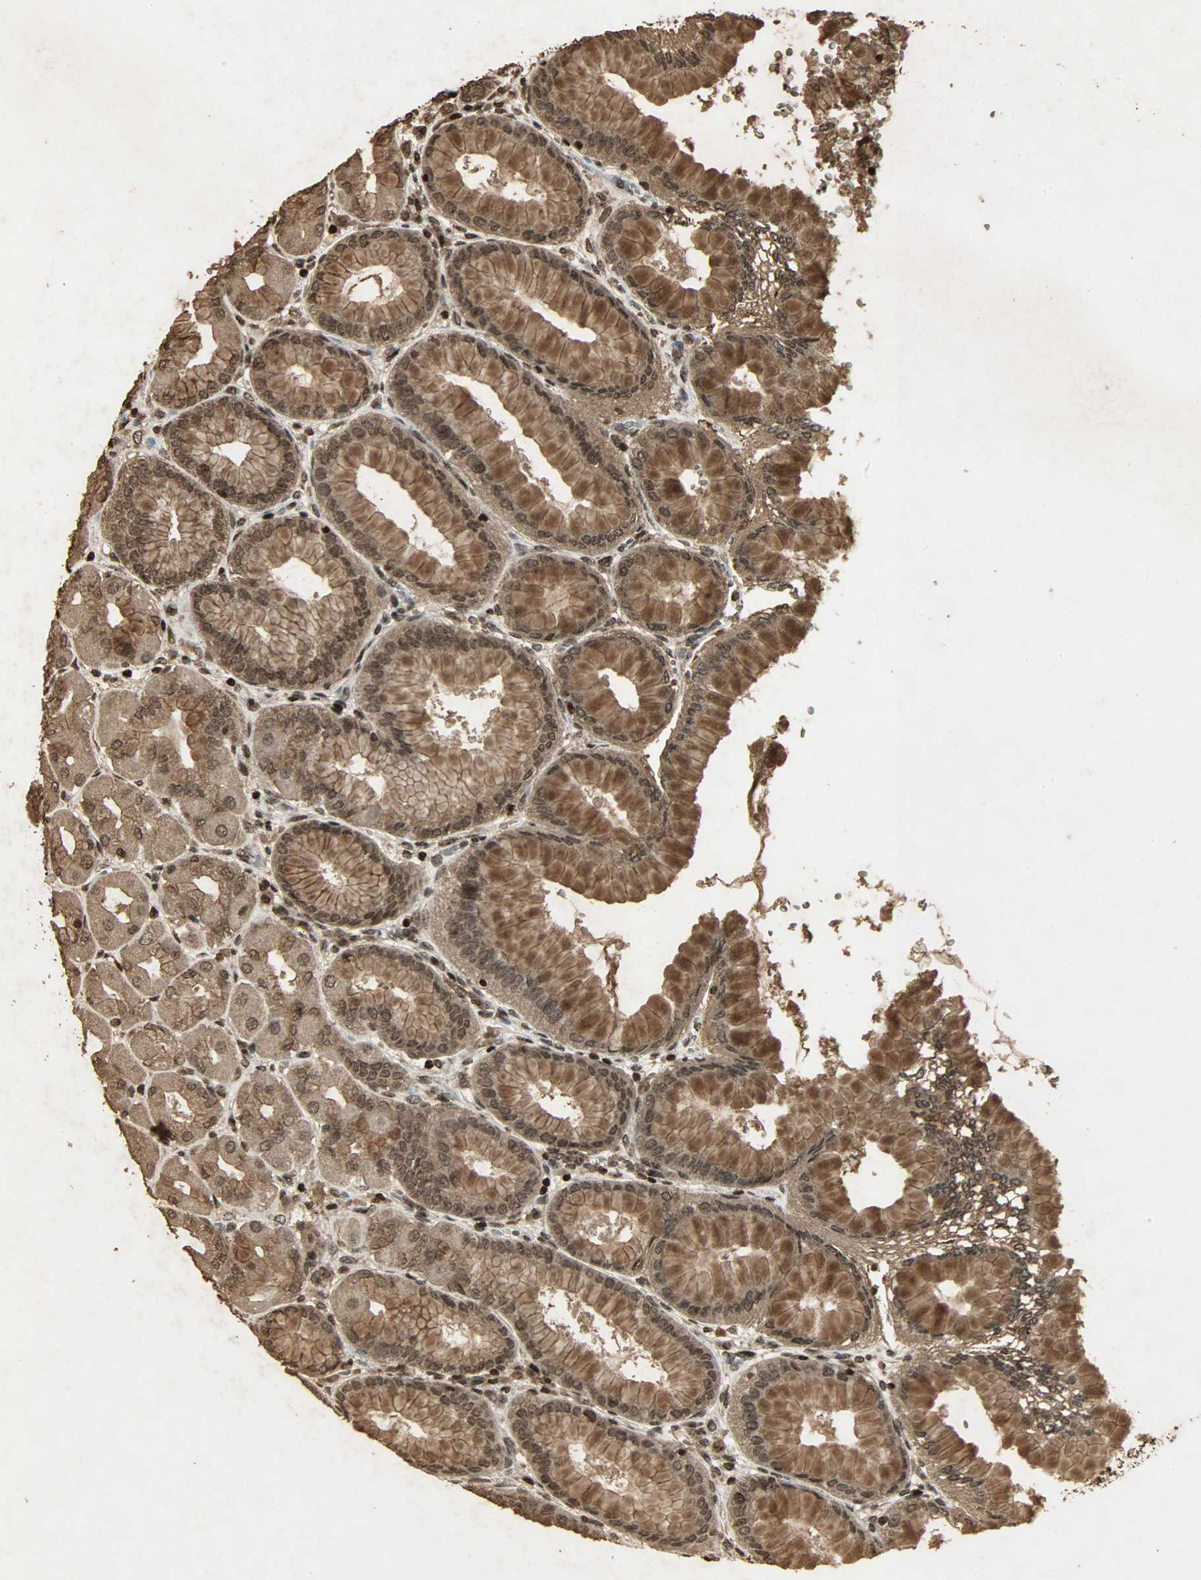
{"staining": {"intensity": "strong", "quantity": ">75%", "location": "cytoplasmic/membranous,nuclear"}, "tissue": "stomach", "cell_type": "Glandular cells", "image_type": "normal", "snomed": [{"axis": "morphology", "description": "Normal tissue, NOS"}, {"axis": "topography", "description": "Stomach, upper"}], "caption": "Immunohistochemical staining of unremarkable stomach exhibits >75% levels of strong cytoplasmic/membranous,nuclear protein positivity in approximately >75% of glandular cells.", "gene": "PPP3R1", "patient": {"sex": "female", "age": 56}}